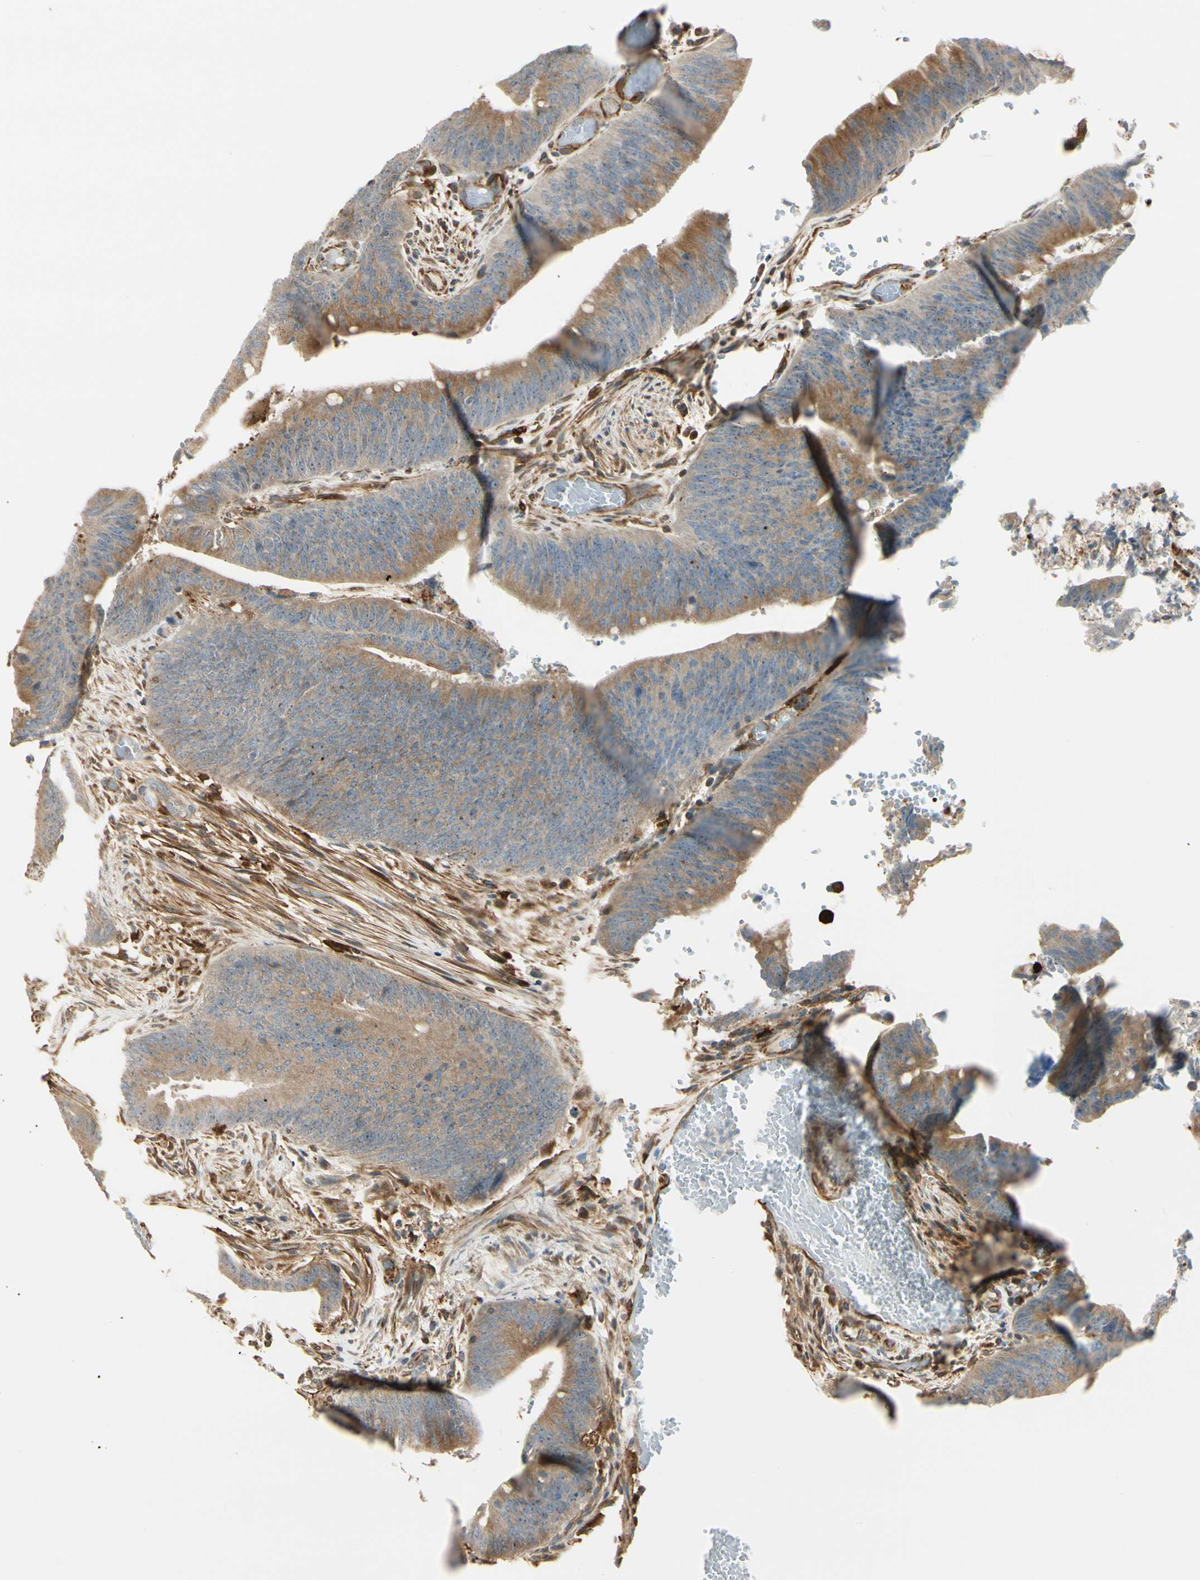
{"staining": {"intensity": "strong", "quantity": ">75%", "location": "cytoplasmic/membranous"}, "tissue": "colorectal cancer", "cell_type": "Tumor cells", "image_type": "cancer", "snomed": [{"axis": "morphology", "description": "Adenocarcinoma, NOS"}, {"axis": "topography", "description": "Rectum"}], "caption": "Immunohistochemical staining of human adenocarcinoma (colorectal) displays high levels of strong cytoplasmic/membranous staining in approximately >75% of tumor cells.", "gene": "FTH1", "patient": {"sex": "female", "age": 66}}